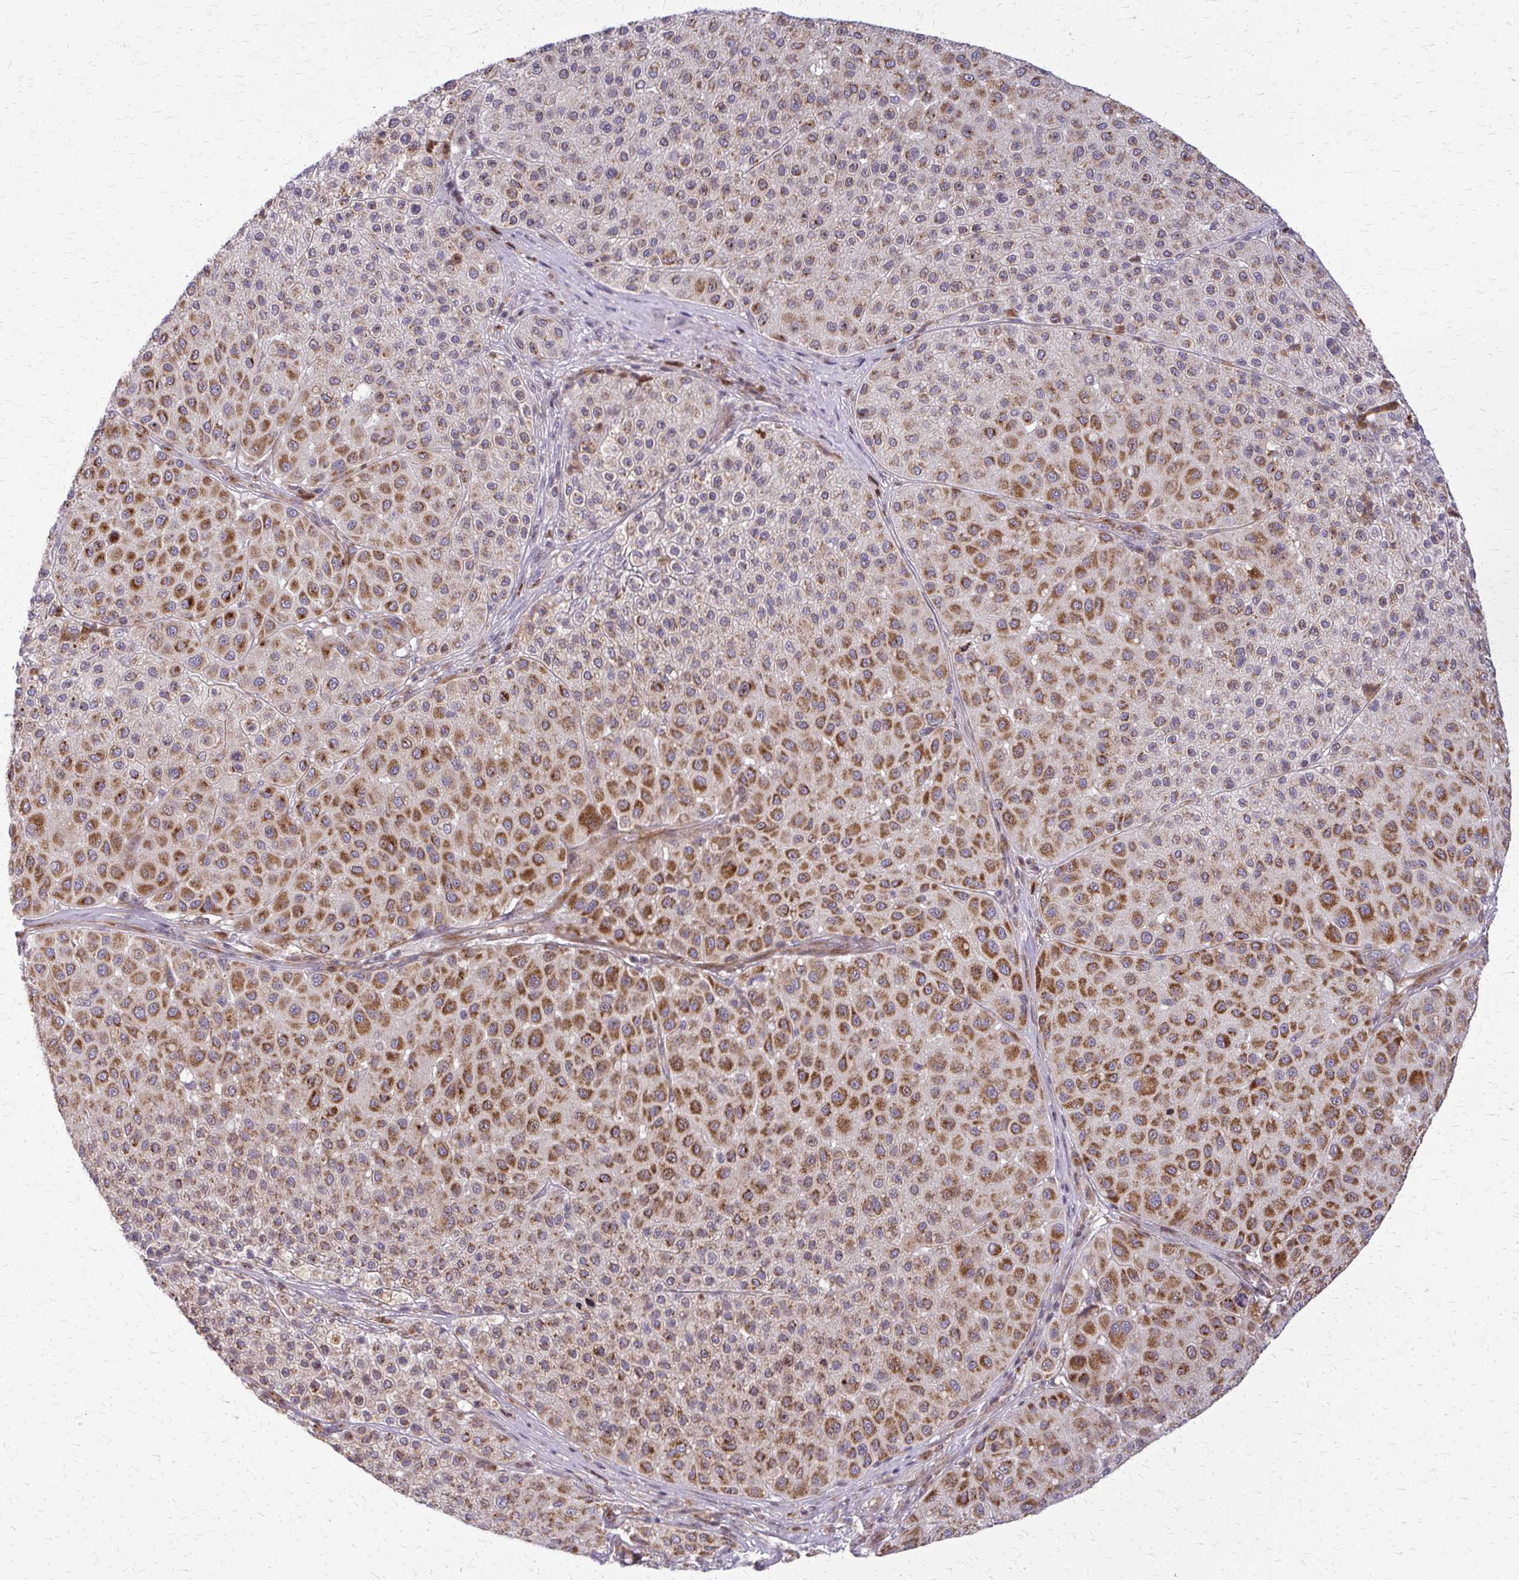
{"staining": {"intensity": "strong", "quantity": ">75%", "location": "cytoplasmic/membranous"}, "tissue": "melanoma", "cell_type": "Tumor cells", "image_type": "cancer", "snomed": [{"axis": "morphology", "description": "Malignant melanoma, Metastatic site"}, {"axis": "topography", "description": "Smooth muscle"}], "caption": "Approximately >75% of tumor cells in malignant melanoma (metastatic site) display strong cytoplasmic/membranous protein staining as visualized by brown immunohistochemical staining.", "gene": "MCCC1", "patient": {"sex": "male", "age": 41}}